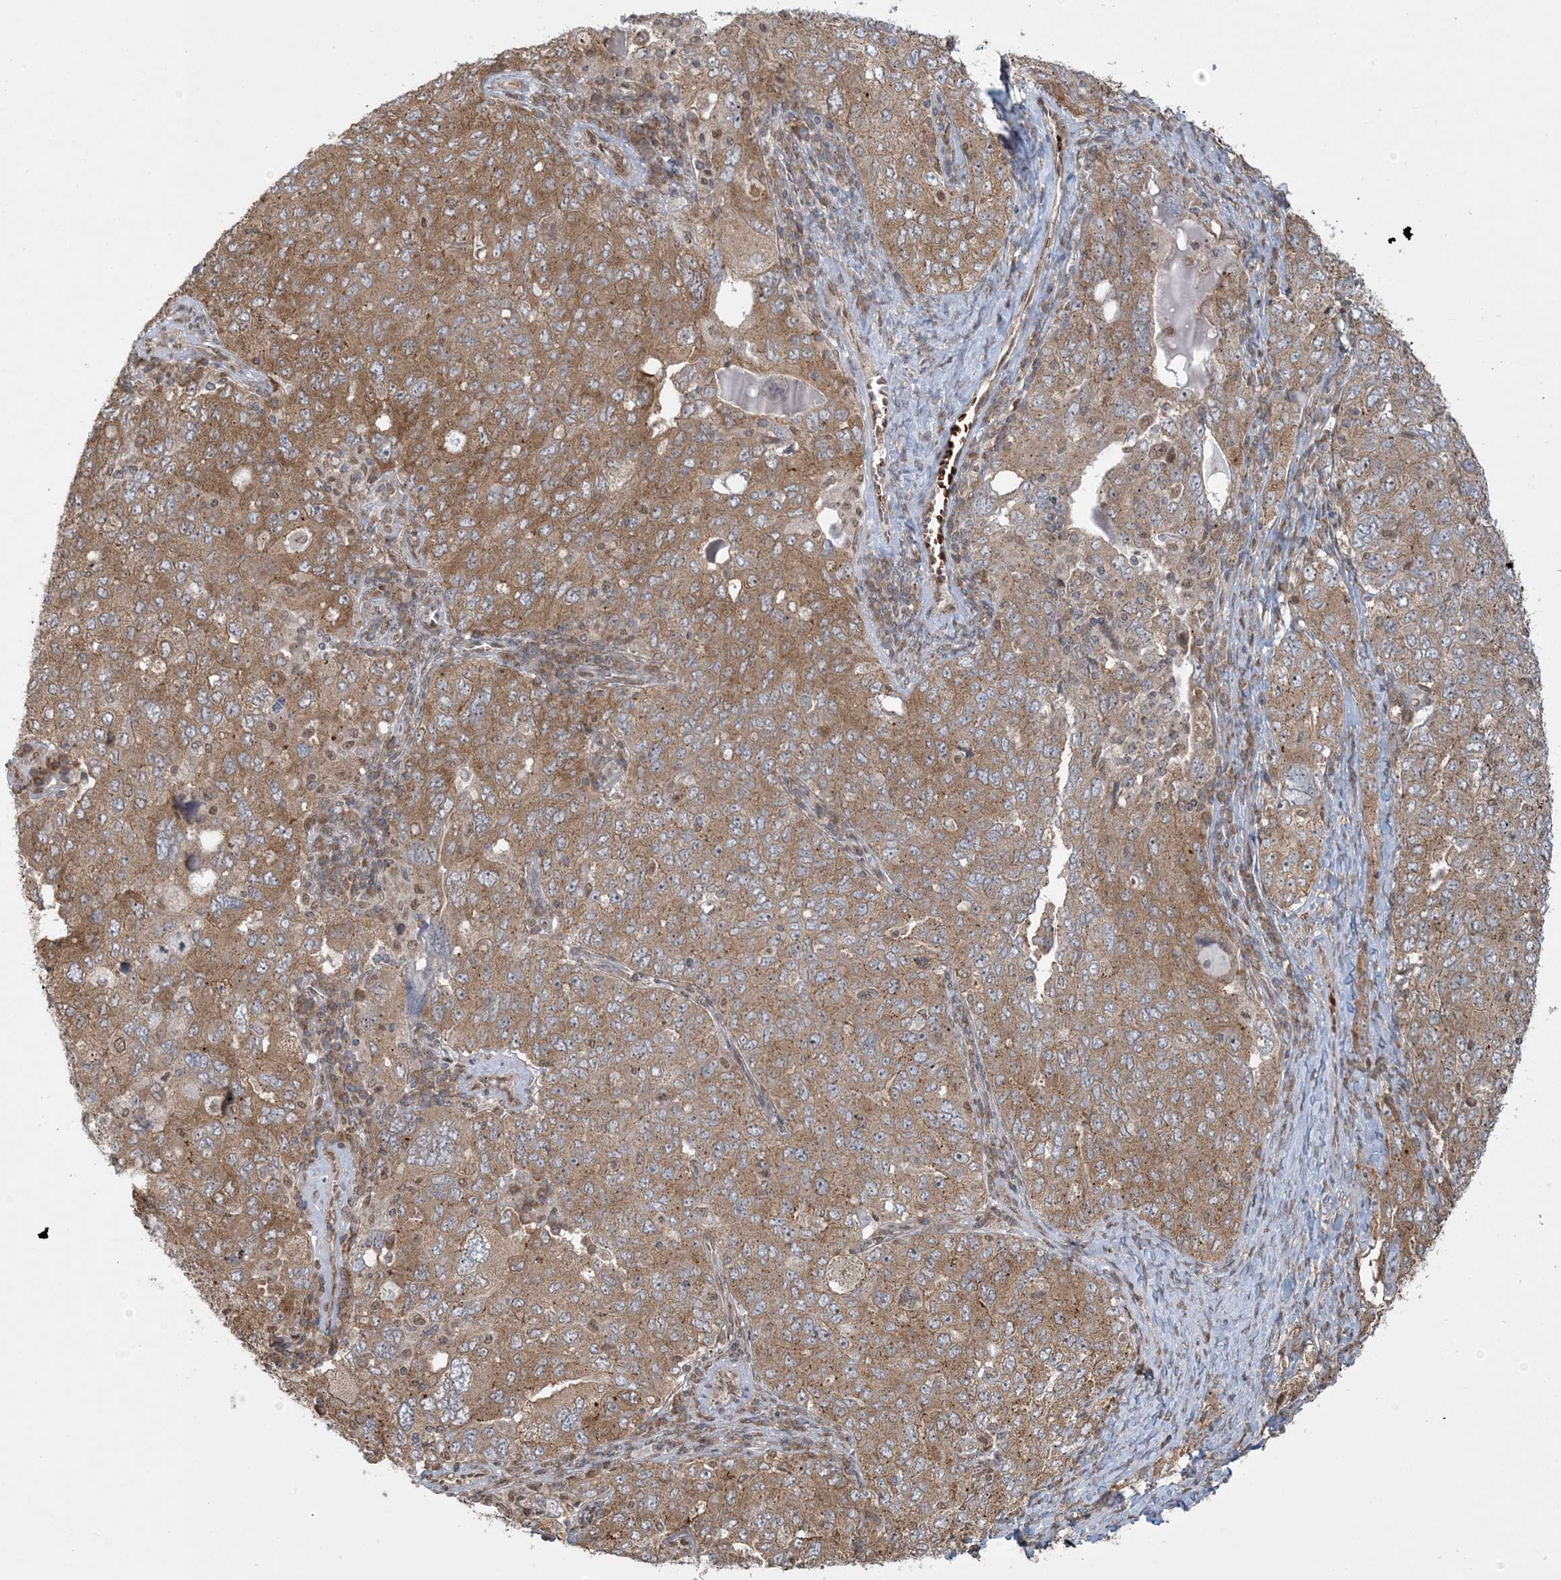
{"staining": {"intensity": "moderate", "quantity": ">75%", "location": "cytoplasmic/membranous"}, "tissue": "ovarian cancer", "cell_type": "Tumor cells", "image_type": "cancer", "snomed": [{"axis": "morphology", "description": "Carcinoma, endometroid"}, {"axis": "topography", "description": "Ovary"}], "caption": "The immunohistochemical stain shows moderate cytoplasmic/membranous expression in tumor cells of ovarian cancer tissue.", "gene": "ABCF3", "patient": {"sex": "female", "age": 62}}